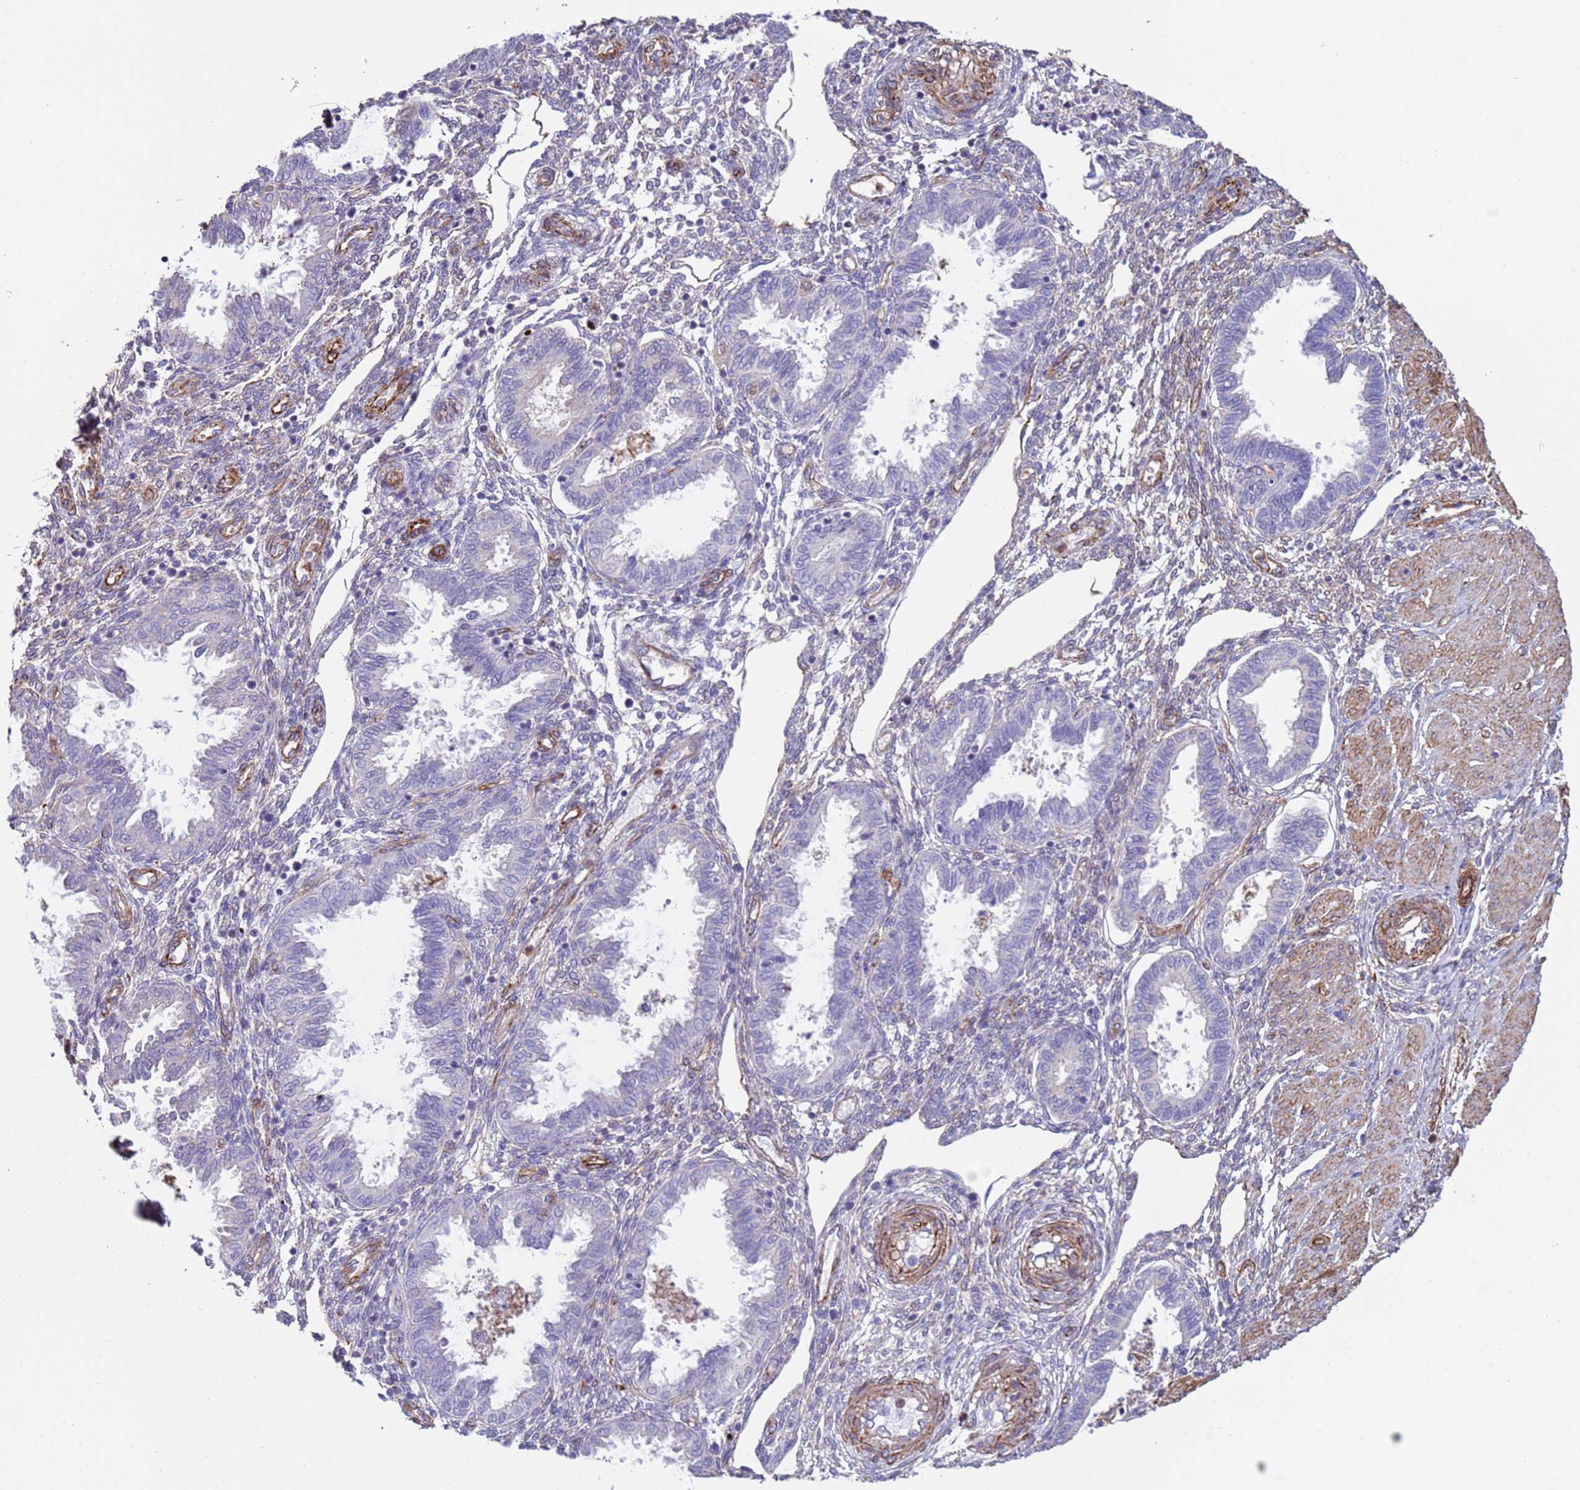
{"staining": {"intensity": "negative", "quantity": "none", "location": "none"}, "tissue": "endometrium", "cell_type": "Cells in endometrial stroma", "image_type": "normal", "snomed": [{"axis": "morphology", "description": "Normal tissue, NOS"}, {"axis": "topography", "description": "Endometrium"}], "caption": "A histopathology image of endometrium stained for a protein exhibits no brown staining in cells in endometrial stroma.", "gene": "GASK1A", "patient": {"sex": "female", "age": 33}}